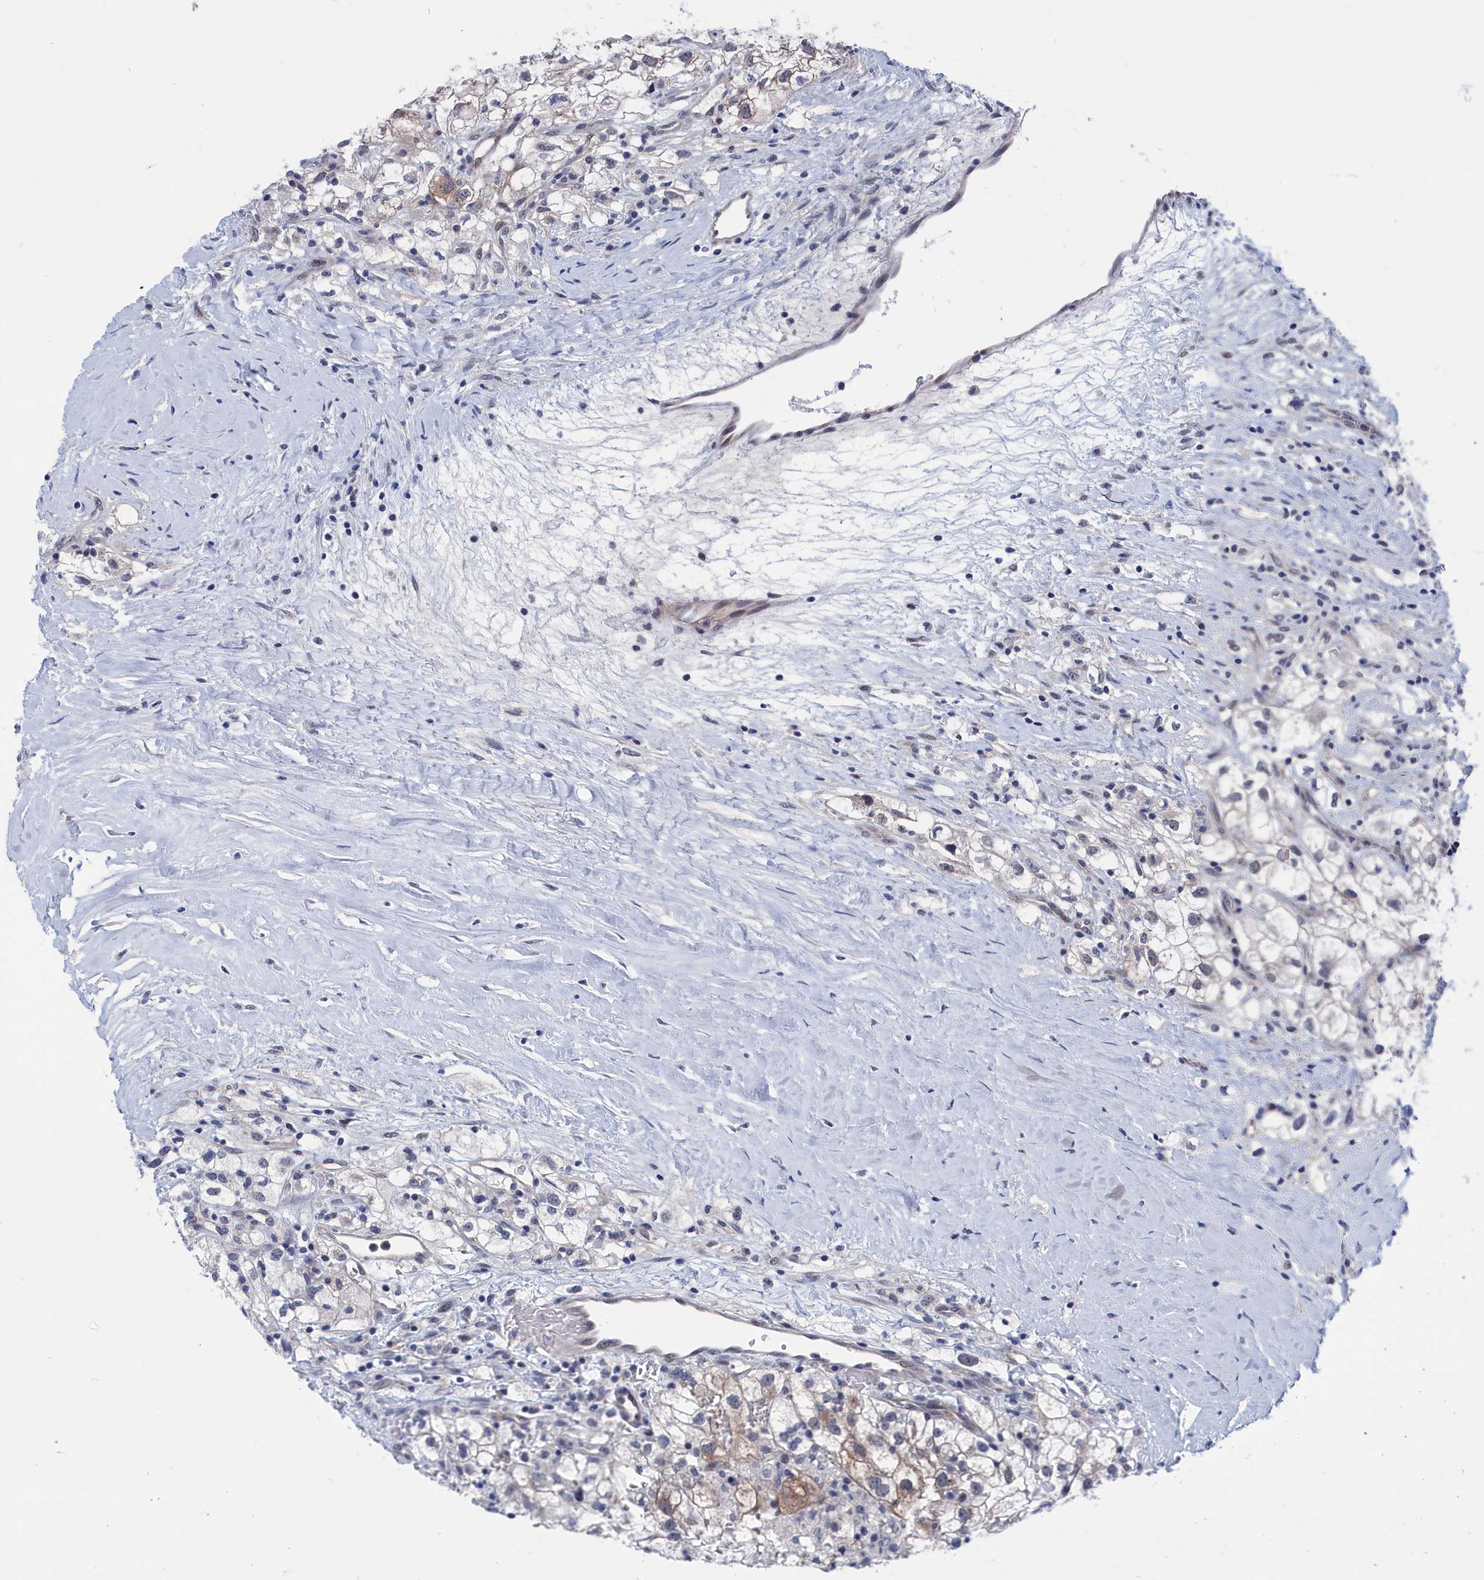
{"staining": {"intensity": "negative", "quantity": "none", "location": "none"}, "tissue": "renal cancer", "cell_type": "Tumor cells", "image_type": "cancer", "snomed": [{"axis": "morphology", "description": "Adenocarcinoma, NOS"}, {"axis": "topography", "description": "Kidney"}], "caption": "Renal cancer (adenocarcinoma) was stained to show a protein in brown. There is no significant staining in tumor cells. (Stains: DAB immunohistochemistry (IHC) with hematoxylin counter stain, Microscopy: brightfield microscopy at high magnification).", "gene": "MARCHF3", "patient": {"sex": "male", "age": 59}}